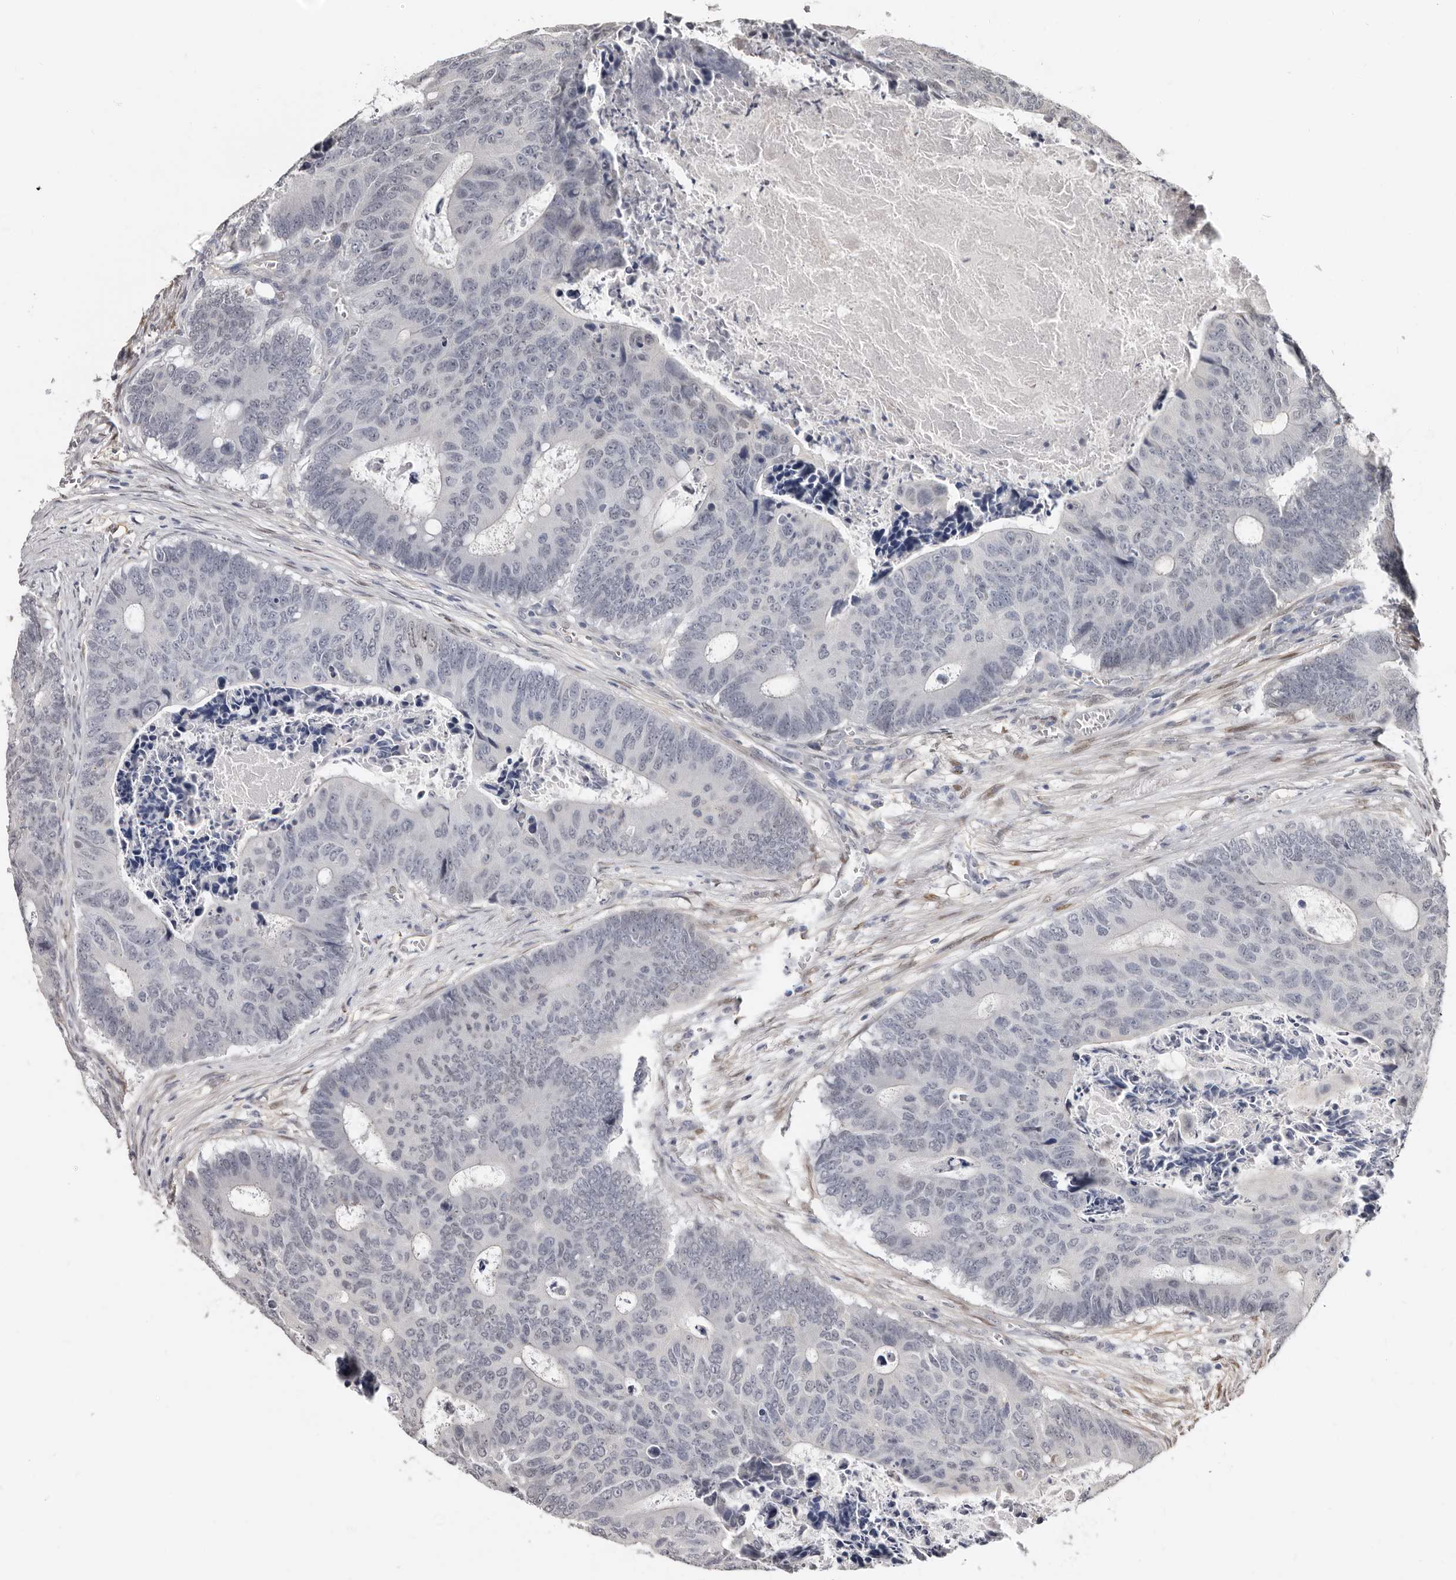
{"staining": {"intensity": "negative", "quantity": "none", "location": "none"}, "tissue": "colorectal cancer", "cell_type": "Tumor cells", "image_type": "cancer", "snomed": [{"axis": "morphology", "description": "Adenocarcinoma, NOS"}, {"axis": "topography", "description": "Colon"}], "caption": "High magnification brightfield microscopy of colorectal adenocarcinoma stained with DAB (brown) and counterstained with hematoxylin (blue): tumor cells show no significant positivity.", "gene": "KHDRBS2", "patient": {"sex": "male", "age": 87}}